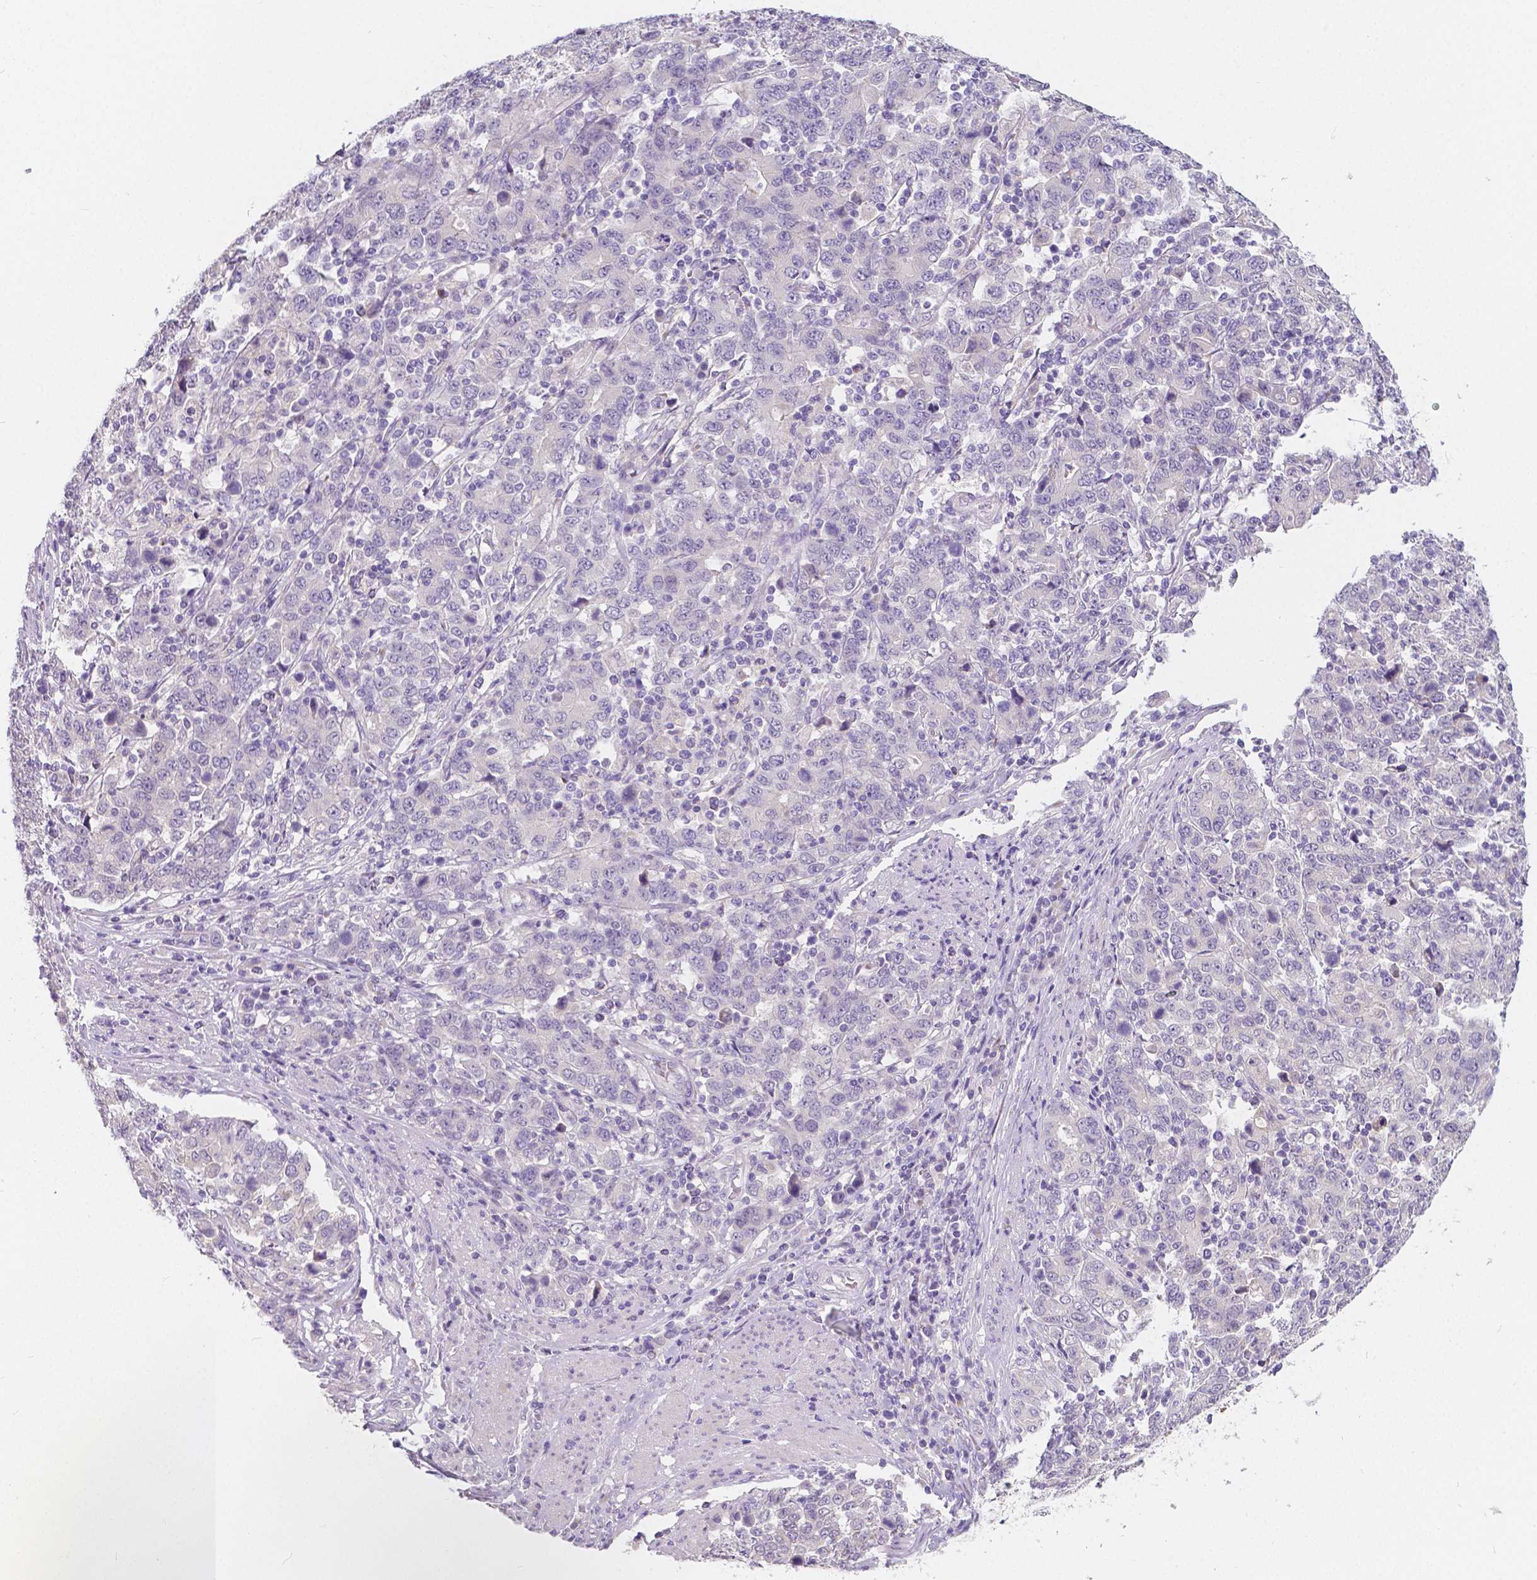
{"staining": {"intensity": "negative", "quantity": "none", "location": "none"}, "tissue": "stomach cancer", "cell_type": "Tumor cells", "image_type": "cancer", "snomed": [{"axis": "morphology", "description": "Adenocarcinoma, NOS"}, {"axis": "topography", "description": "Stomach, upper"}], "caption": "Human stomach cancer (adenocarcinoma) stained for a protein using immunohistochemistry reveals no expression in tumor cells.", "gene": "RNF186", "patient": {"sex": "male", "age": 69}}